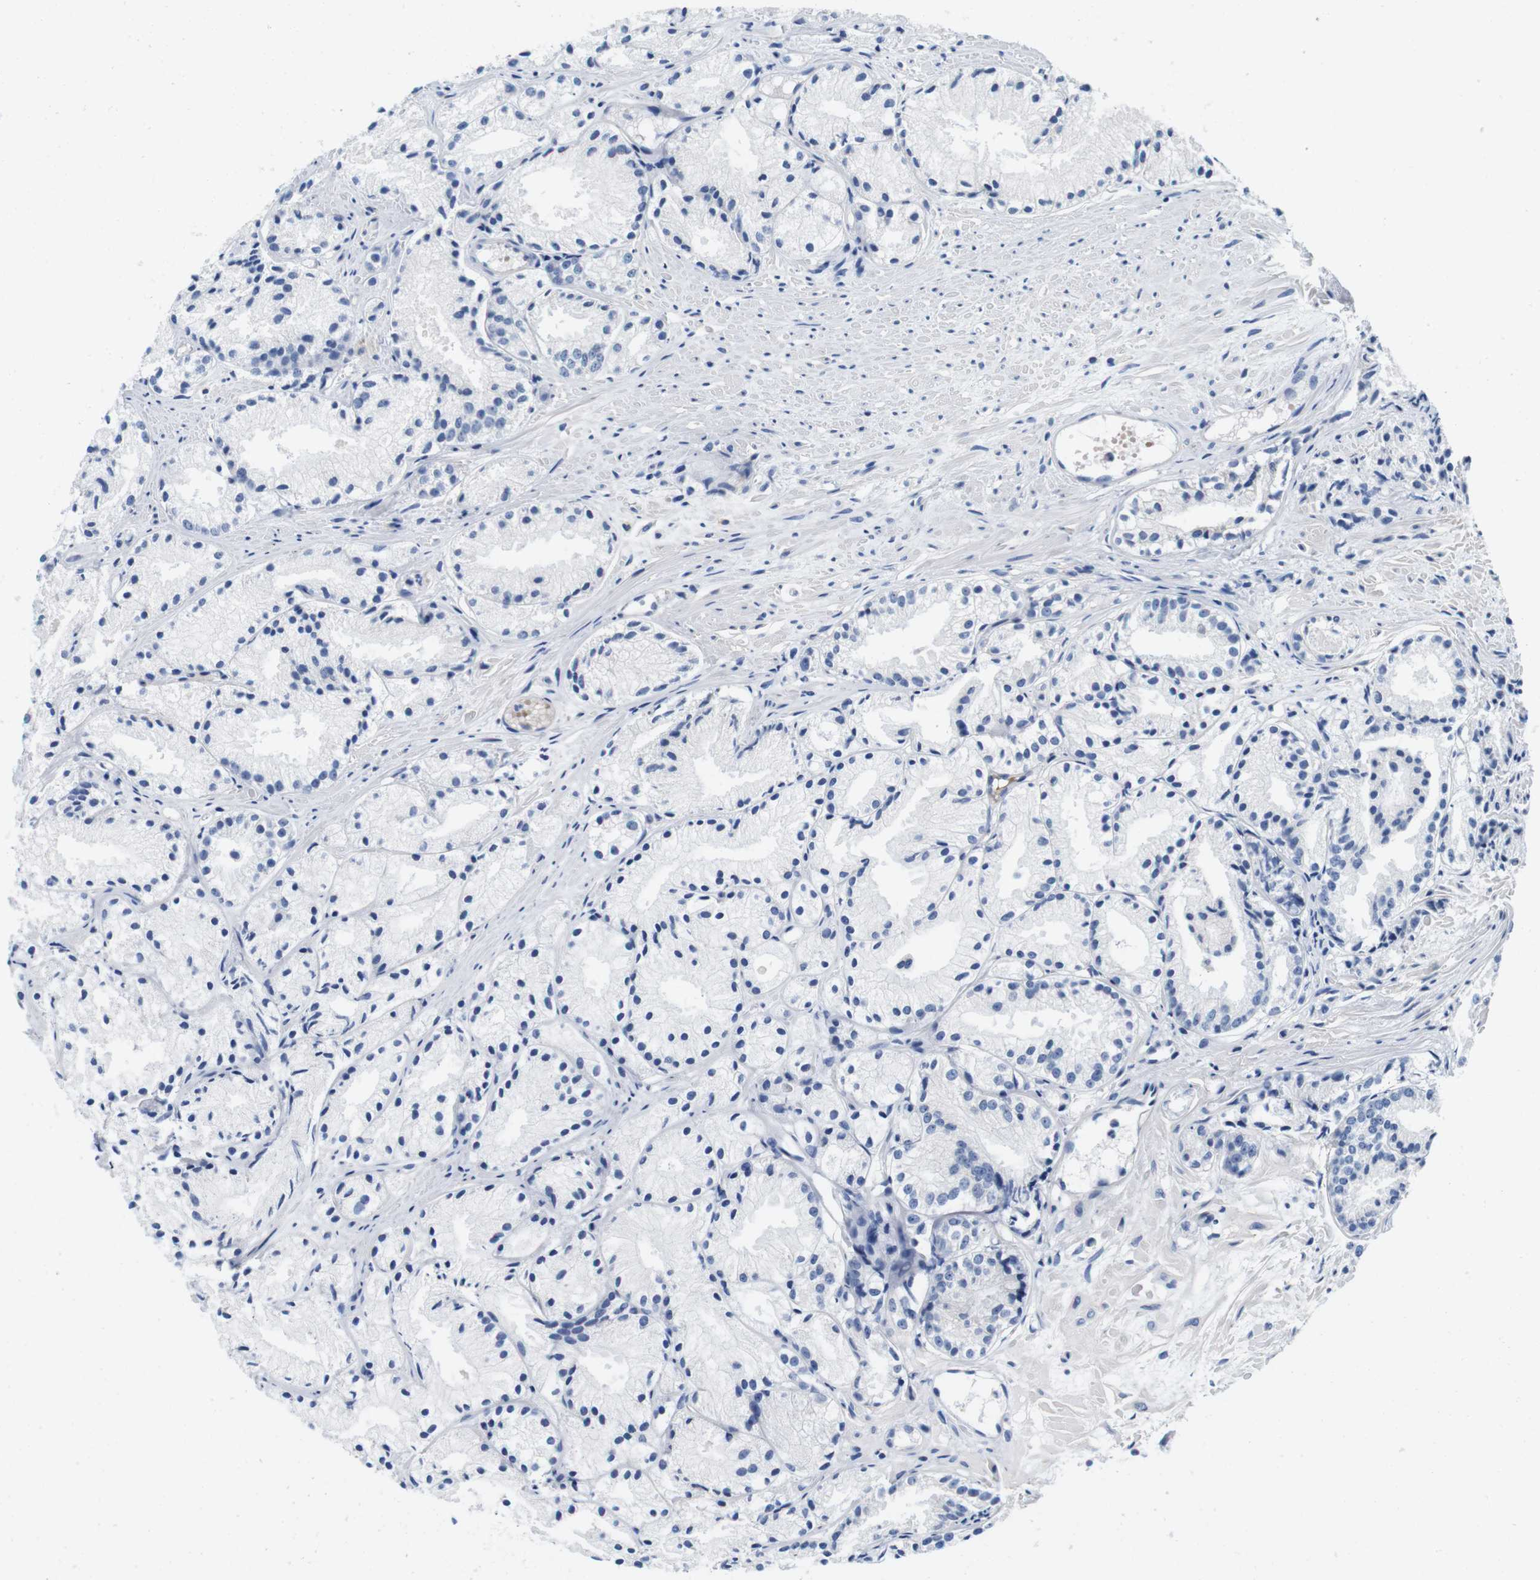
{"staining": {"intensity": "negative", "quantity": "none", "location": "none"}, "tissue": "prostate cancer", "cell_type": "Tumor cells", "image_type": "cancer", "snomed": [{"axis": "morphology", "description": "Adenocarcinoma, Low grade"}, {"axis": "topography", "description": "Prostate"}], "caption": "A high-resolution photomicrograph shows immunohistochemistry staining of prostate cancer (adenocarcinoma (low-grade)), which displays no significant positivity in tumor cells. (Immunohistochemistry, brightfield microscopy, high magnification).", "gene": "IGSF8", "patient": {"sex": "male", "age": 72}}